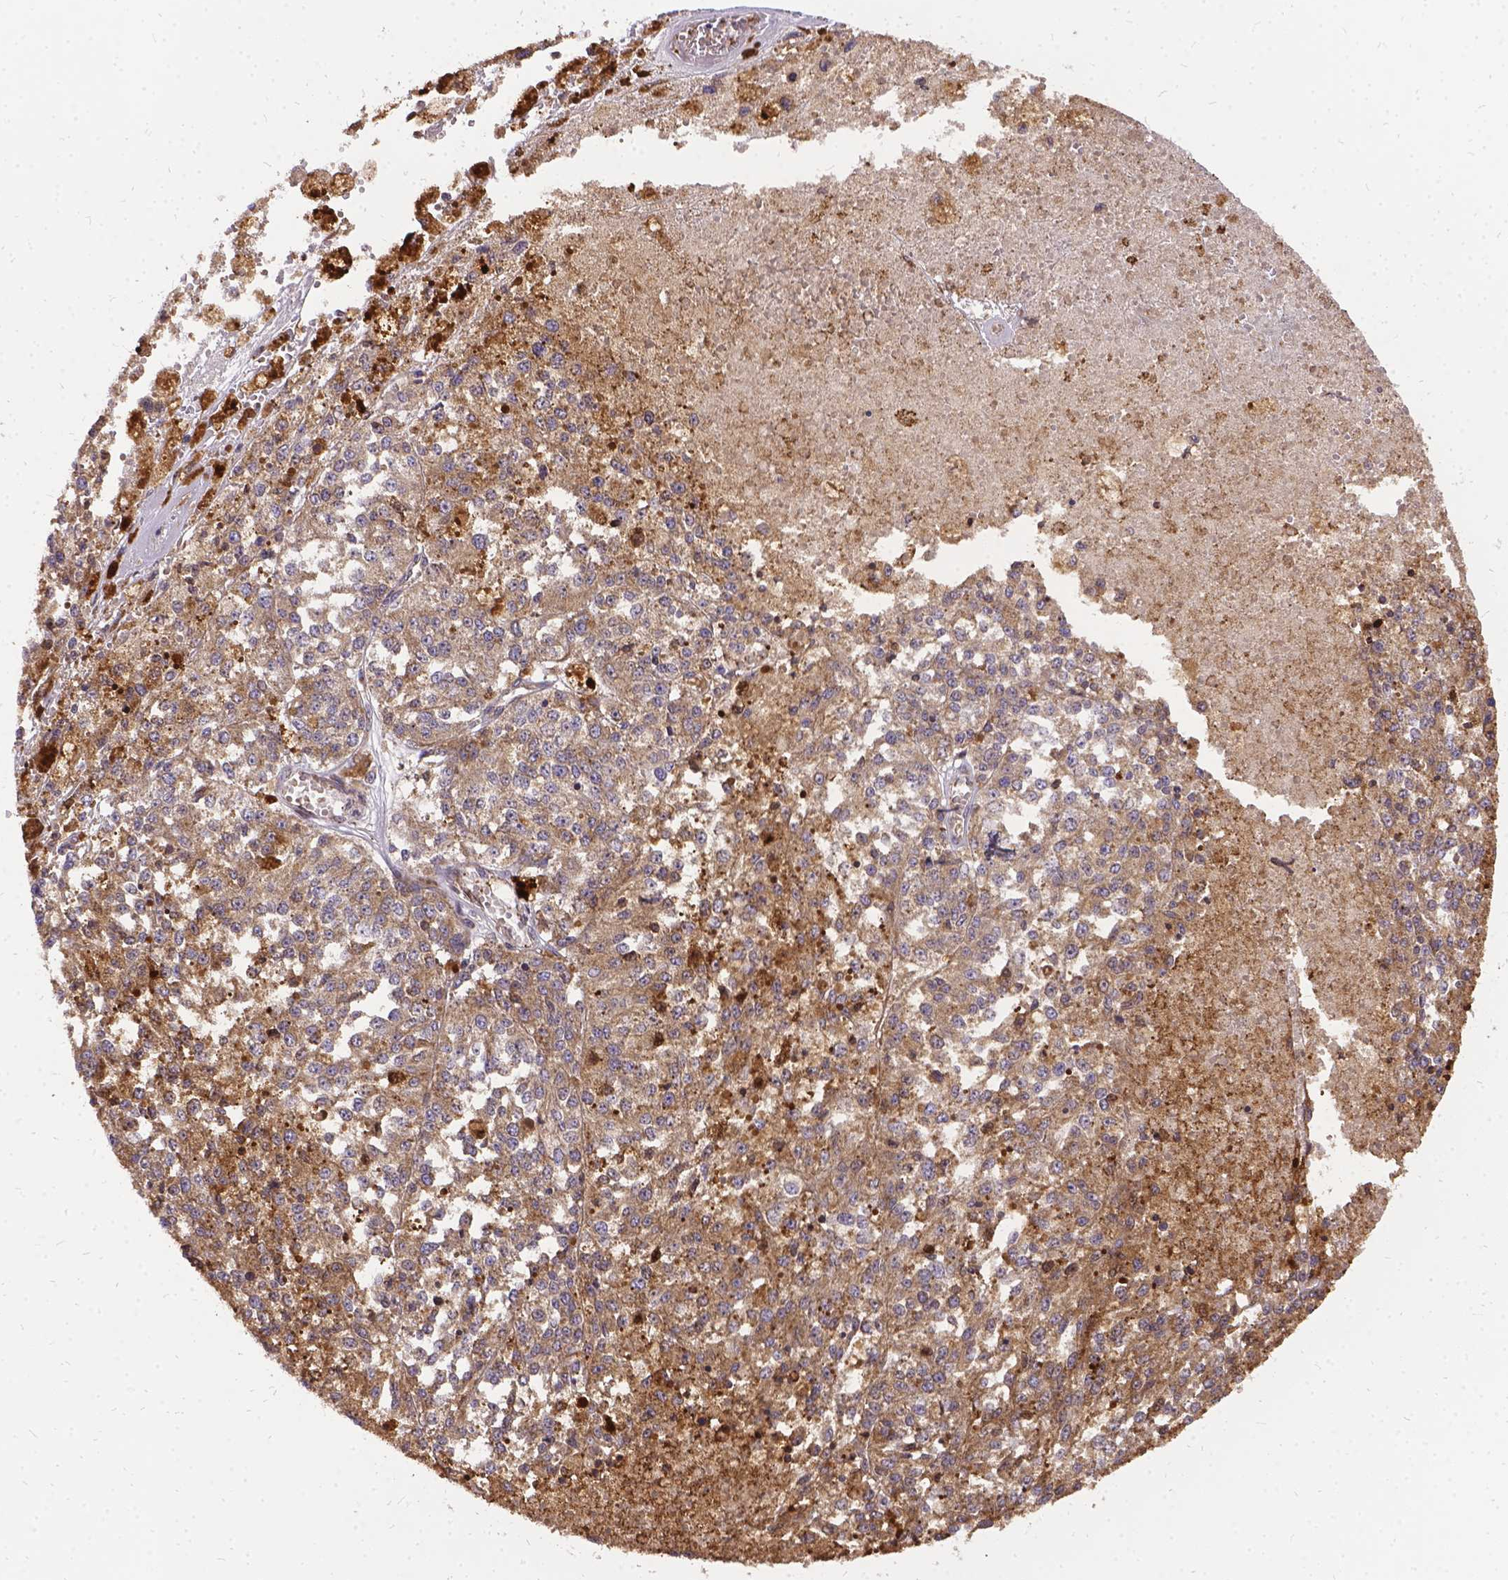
{"staining": {"intensity": "weak", "quantity": ">75%", "location": "cytoplasmic/membranous"}, "tissue": "melanoma", "cell_type": "Tumor cells", "image_type": "cancer", "snomed": [{"axis": "morphology", "description": "Malignant melanoma, Metastatic site"}, {"axis": "topography", "description": "Lymph node"}], "caption": "Immunohistochemistry (IHC) of human melanoma reveals low levels of weak cytoplasmic/membranous expression in approximately >75% of tumor cells.", "gene": "DENND6A", "patient": {"sex": "female", "age": 64}}